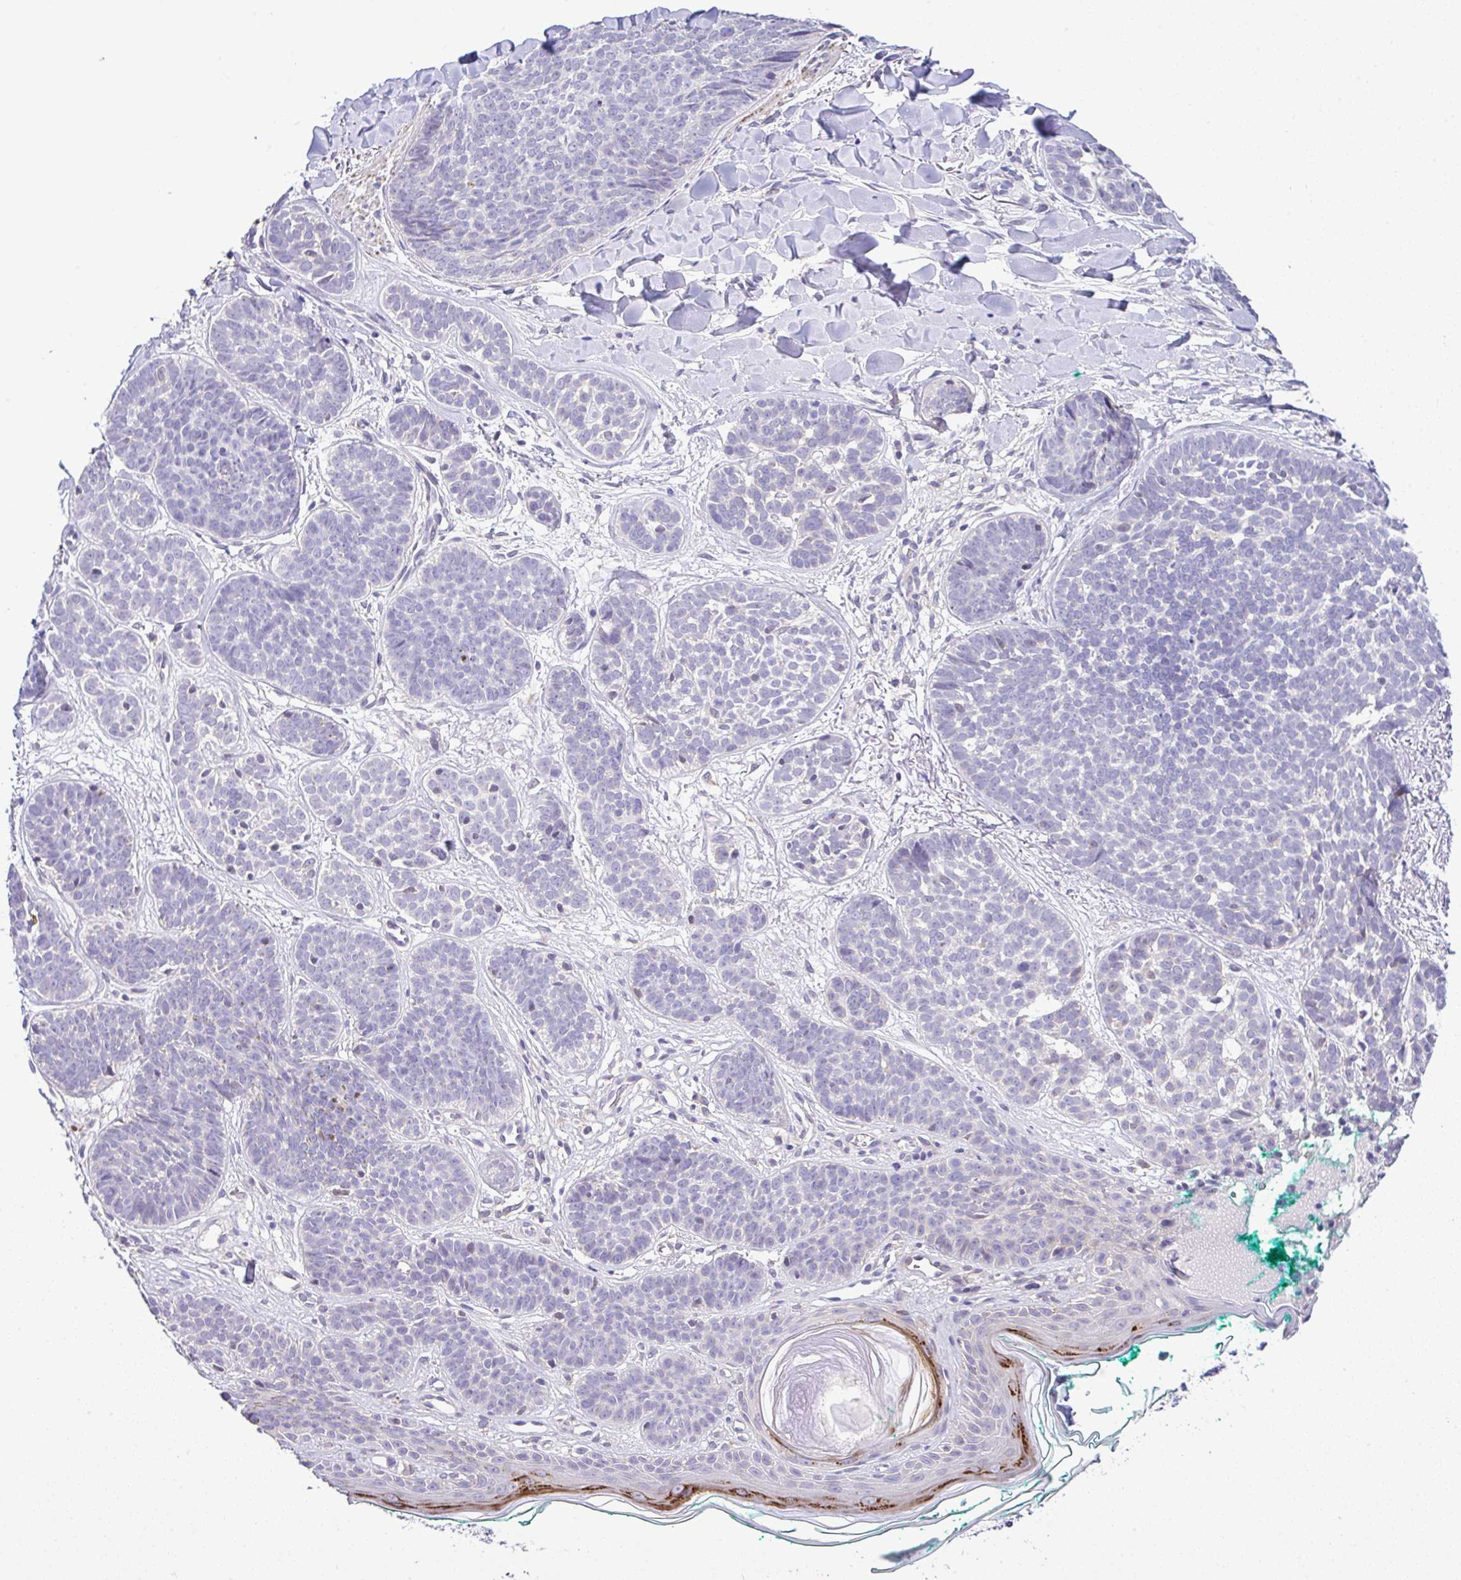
{"staining": {"intensity": "negative", "quantity": "none", "location": "none"}, "tissue": "skin cancer", "cell_type": "Tumor cells", "image_type": "cancer", "snomed": [{"axis": "morphology", "description": "Basal cell carcinoma"}, {"axis": "topography", "description": "Skin"}, {"axis": "topography", "description": "Skin of neck"}, {"axis": "topography", "description": "Skin of shoulder"}, {"axis": "topography", "description": "Skin of back"}], "caption": "The micrograph shows no significant staining in tumor cells of basal cell carcinoma (skin). Brightfield microscopy of immunohistochemistry stained with DAB (3,3'-diaminobenzidine) (brown) and hematoxylin (blue), captured at high magnification.", "gene": "CTU1", "patient": {"sex": "male", "age": 80}}